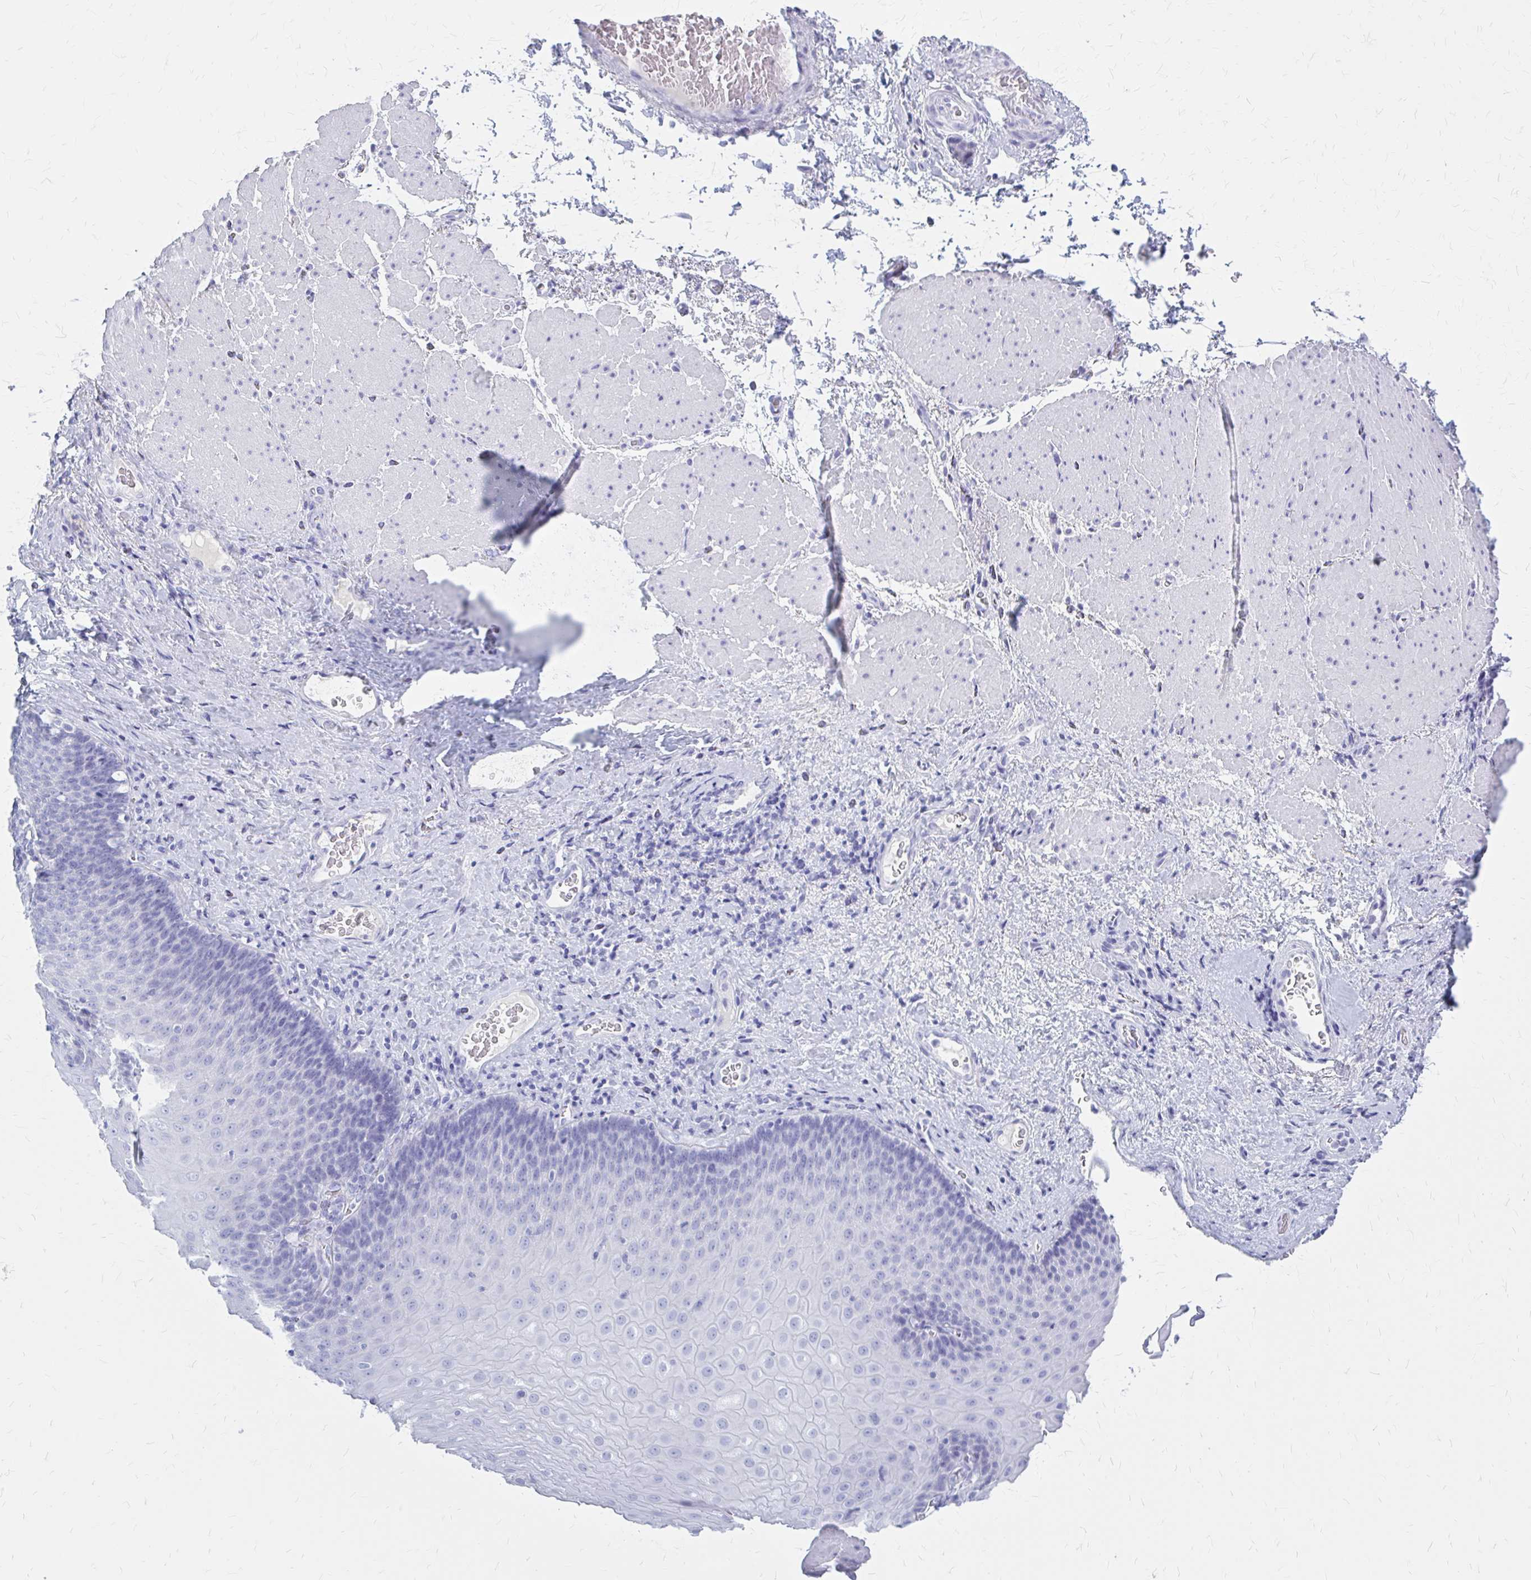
{"staining": {"intensity": "negative", "quantity": "none", "location": "none"}, "tissue": "esophagus", "cell_type": "Squamous epithelial cells", "image_type": "normal", "snomed": [{"axis": "morphology", "description": "Normal tissue, NOS"}, {"axis": "topography", "description": "Esophagus"}], "caption": "Squamous epithelial cells show no significant protein positivity in benign esophagus.", "gene": "KLHDC7A", "patient": {"sex": "male", "age": 62}}